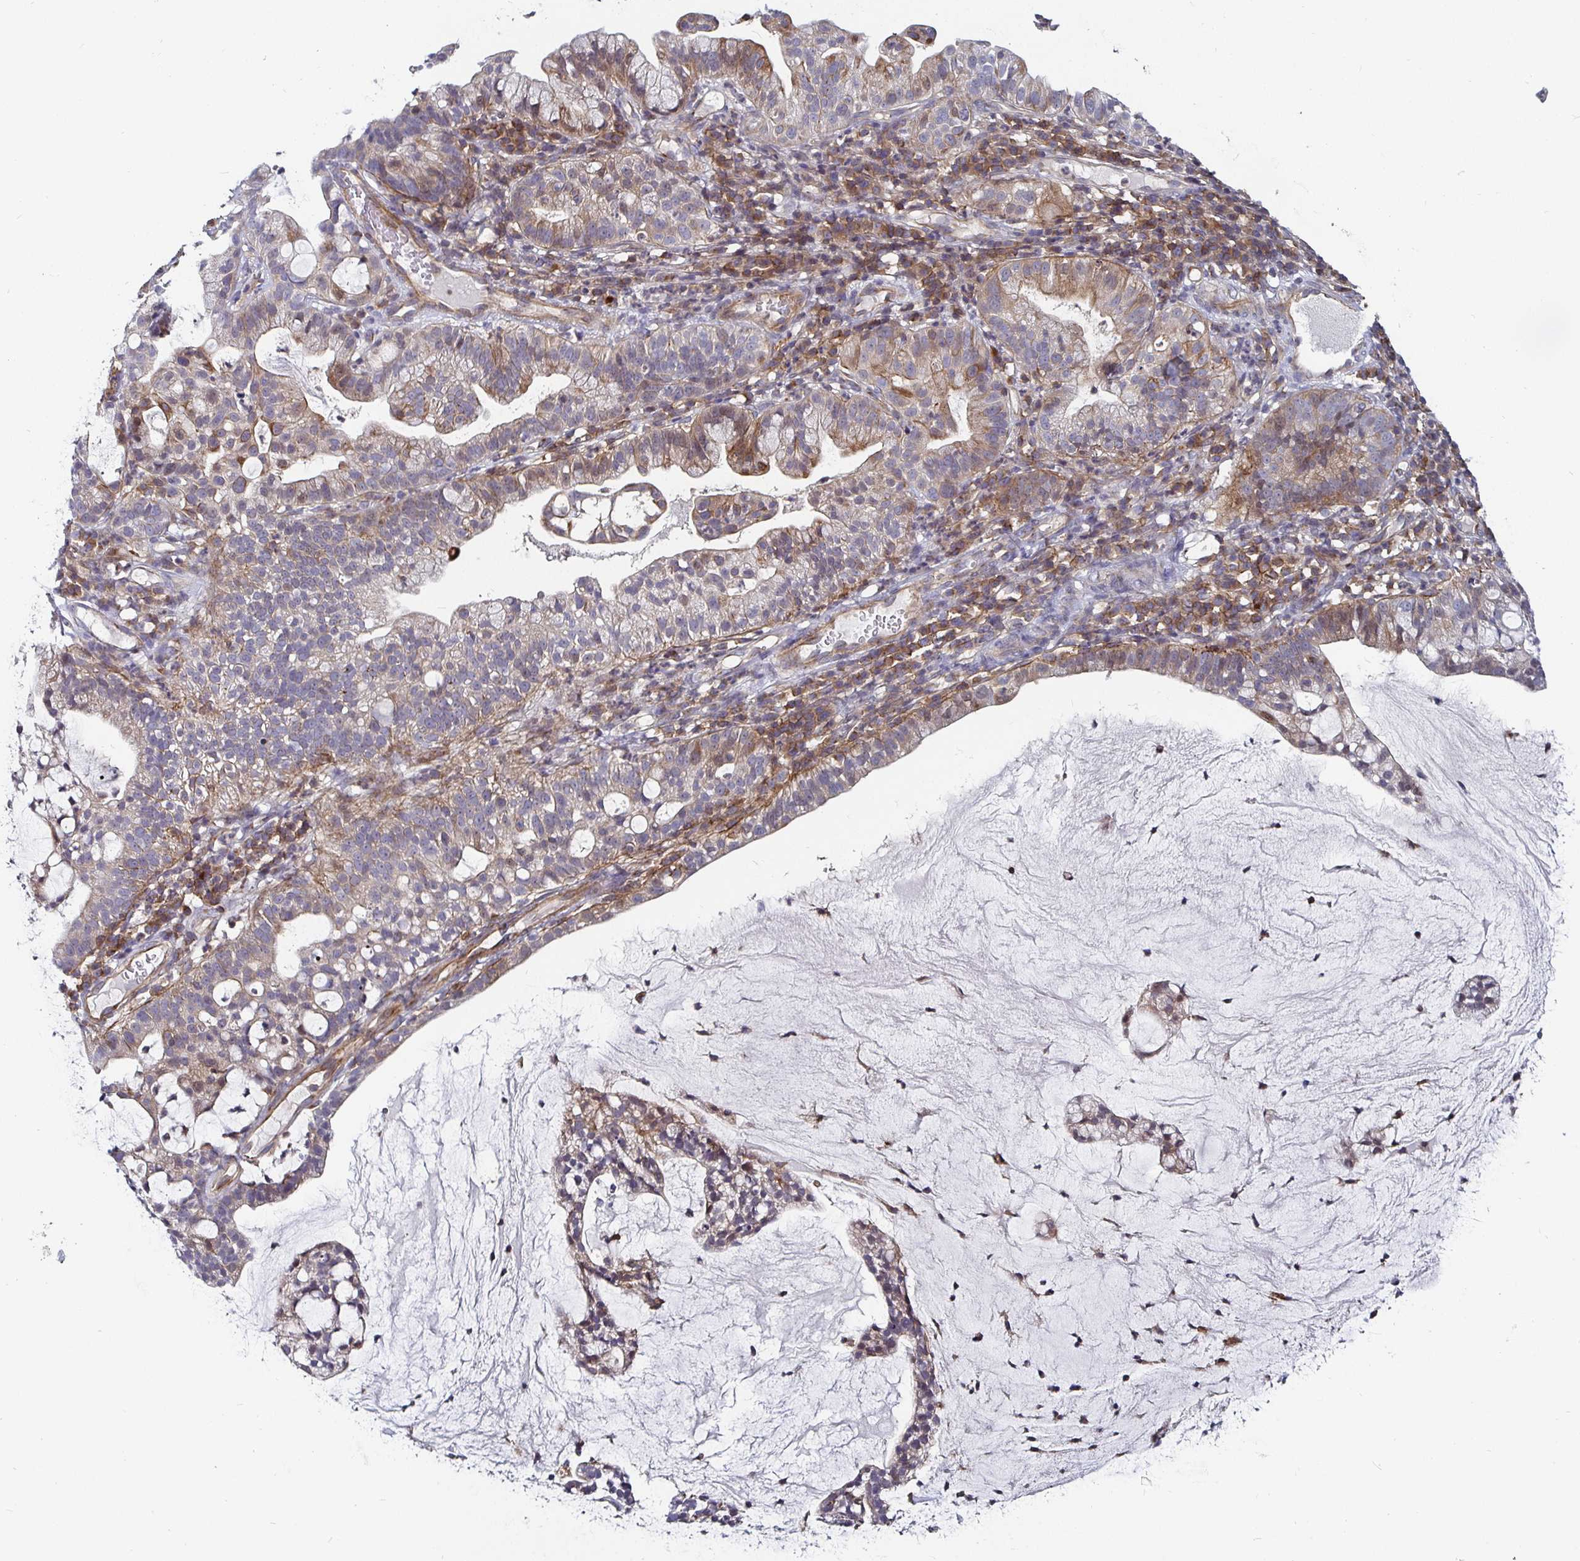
{"staining": {"intensity": "weak", "quantity": "25%-75%", "location": "cytoplasmic/membranous"}, "tissue": "cervical cancer", "cell_type": "Tumor cells", "image_type": "cancer", "snomed": [{"axis": "morphology", "description": "Adenocarcinoma, NOS"}, {"axis": "topography", "description": "Cervix"}], "caption": "The histopathology image reveals staining of cervical cancer (adenocarcinoma), revealing weak cytoplasmic/membranous protein positivity (brown color) within tumor cells.", "gene": "GJA4", "patient": {"sex": "female", "age": 41}}